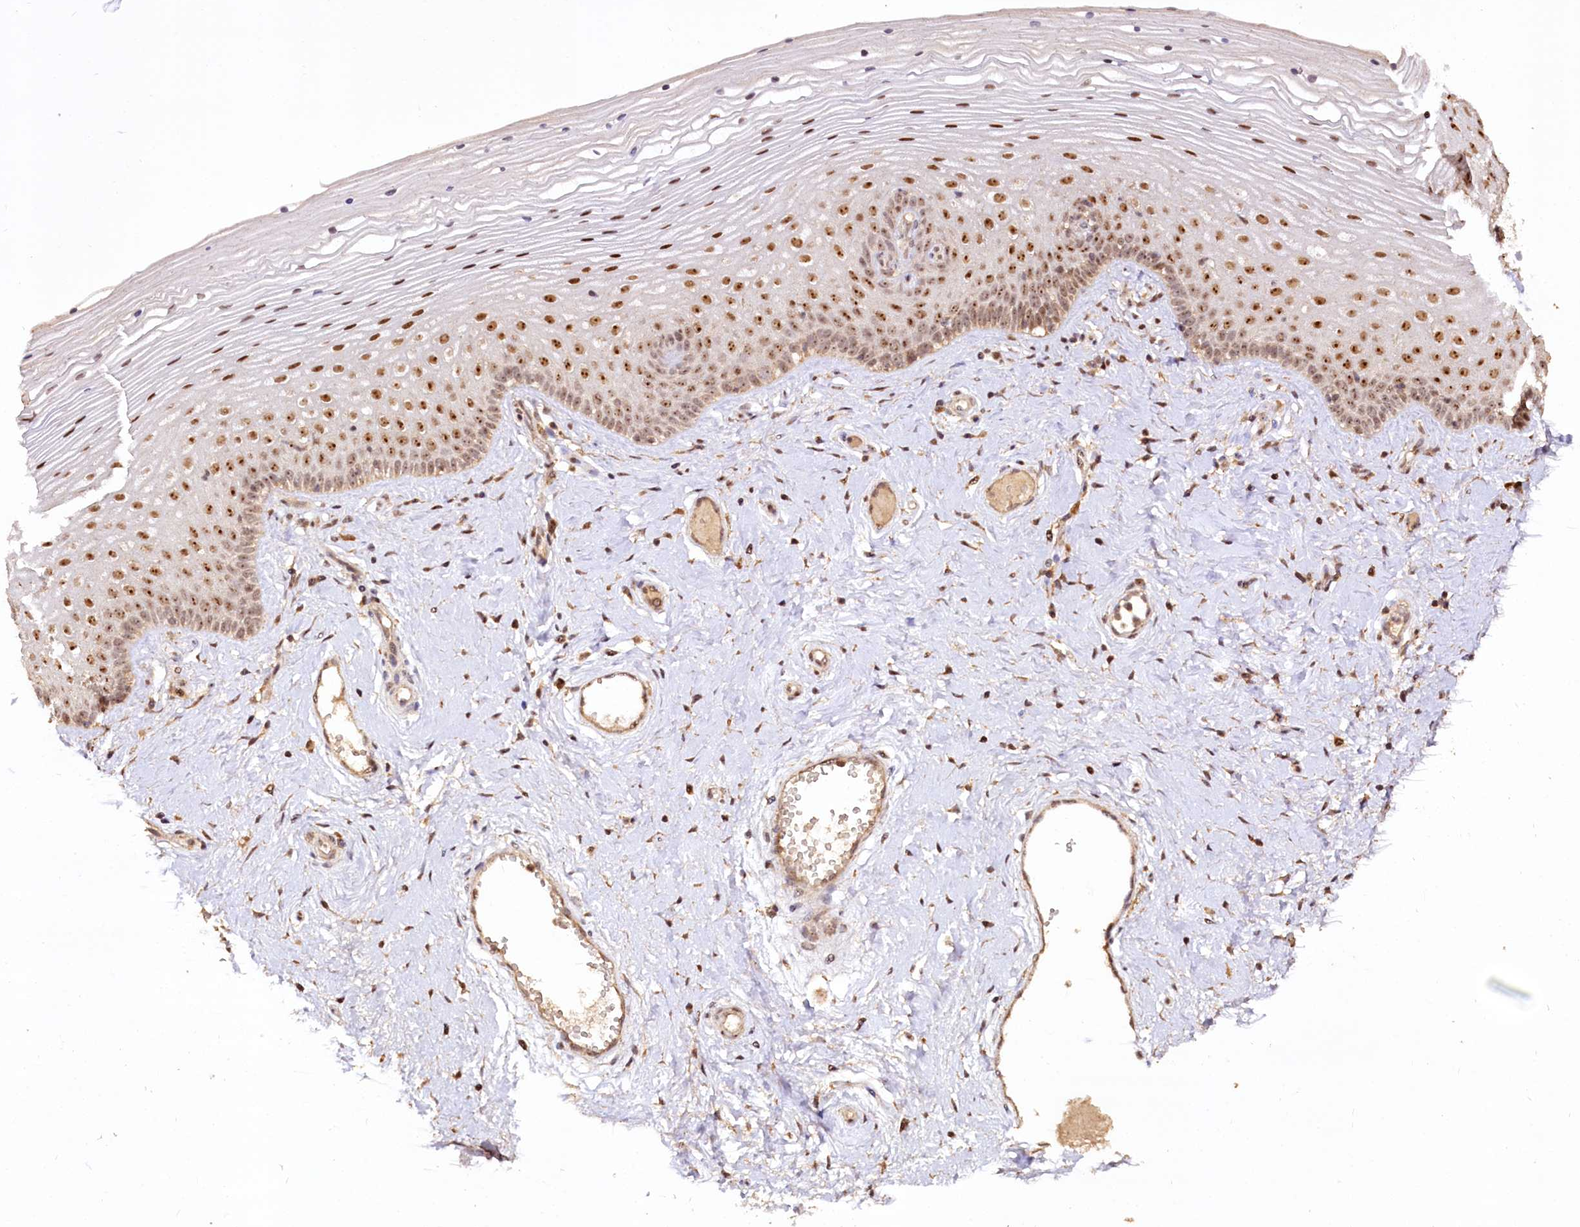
{"staining": {"intensity": "moderate", "quantity": ">75%", "location": "nuclear"}, "tissue": "vagina", "cell_type": "Squamous epithelial cells", "image_type": "normal", "snomed": [{"axis": "morphology", "description": "Normal tissue, NOS"}, {"axis": "topography", "description": "Vagina"}], "caption": "IHC micrograph of unremarkable vagina stained for a protein (brown), which reveals medium levels of moderate nuclear staining in about >75% of squamous epithelial cells.", "gene": "RRP8", "patient": {"sex": "female", "age": 46}}